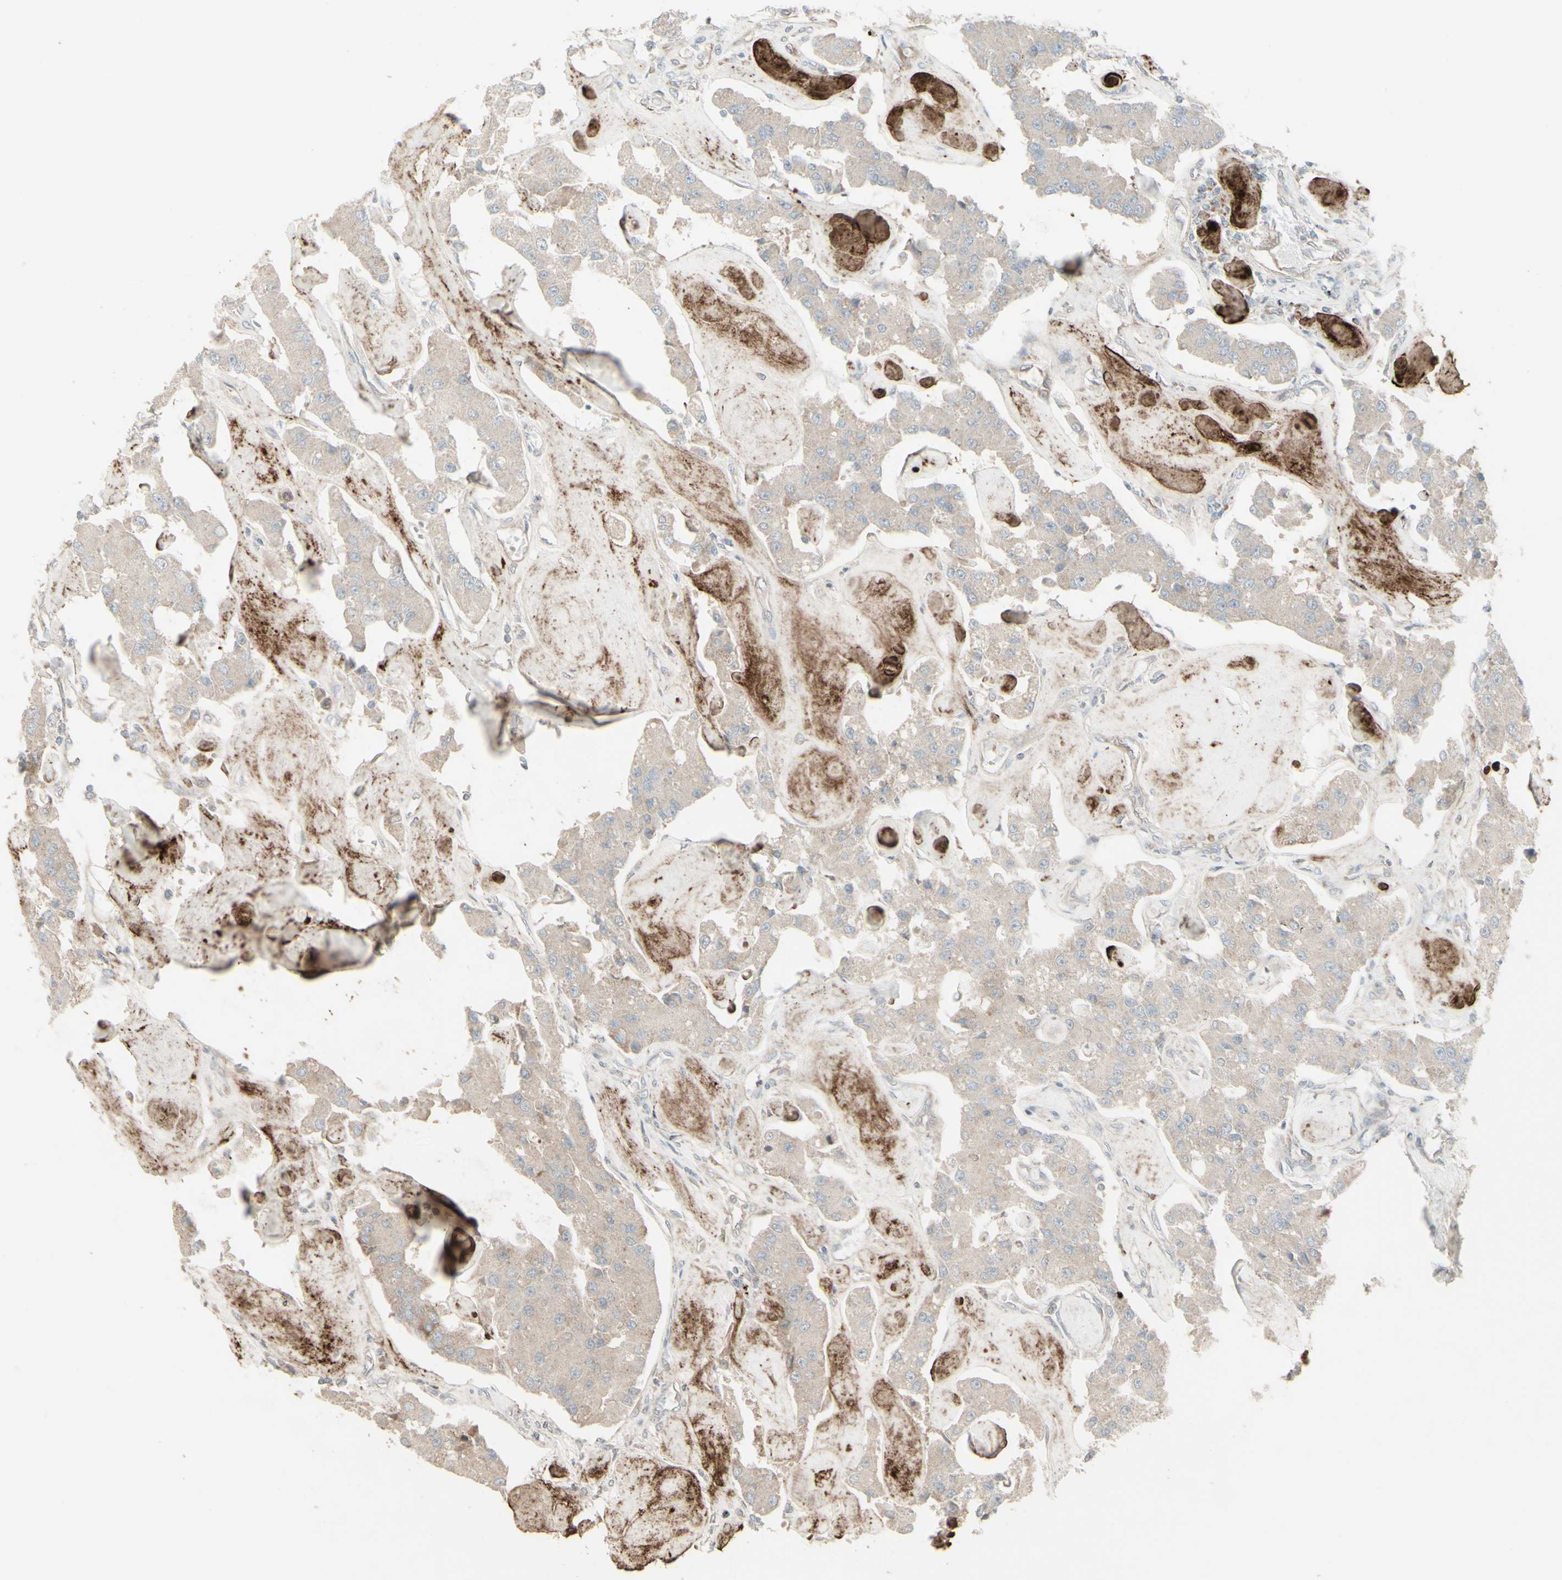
{"staining": {"intensity": "weak", "quantity": ">75%", "location": "cytoplasmic/membranous"}, "tissue": "carcinoid", "cell_type": "Tumor cells", "image_type": "cancer", "snomed": [{"axis": "morphology", "description": "Carcinoid, malignant, NOS"}, {"axis": "topography", "description": "Pancreas"}], "caption": "Brown immunohistochemical staining in carcinoid reveals weak cytoplasmic/membranous expression in approximately >75% of tumor cells.", "gene": "GMNN", "patient": {"sex": "male", "age": 41}}